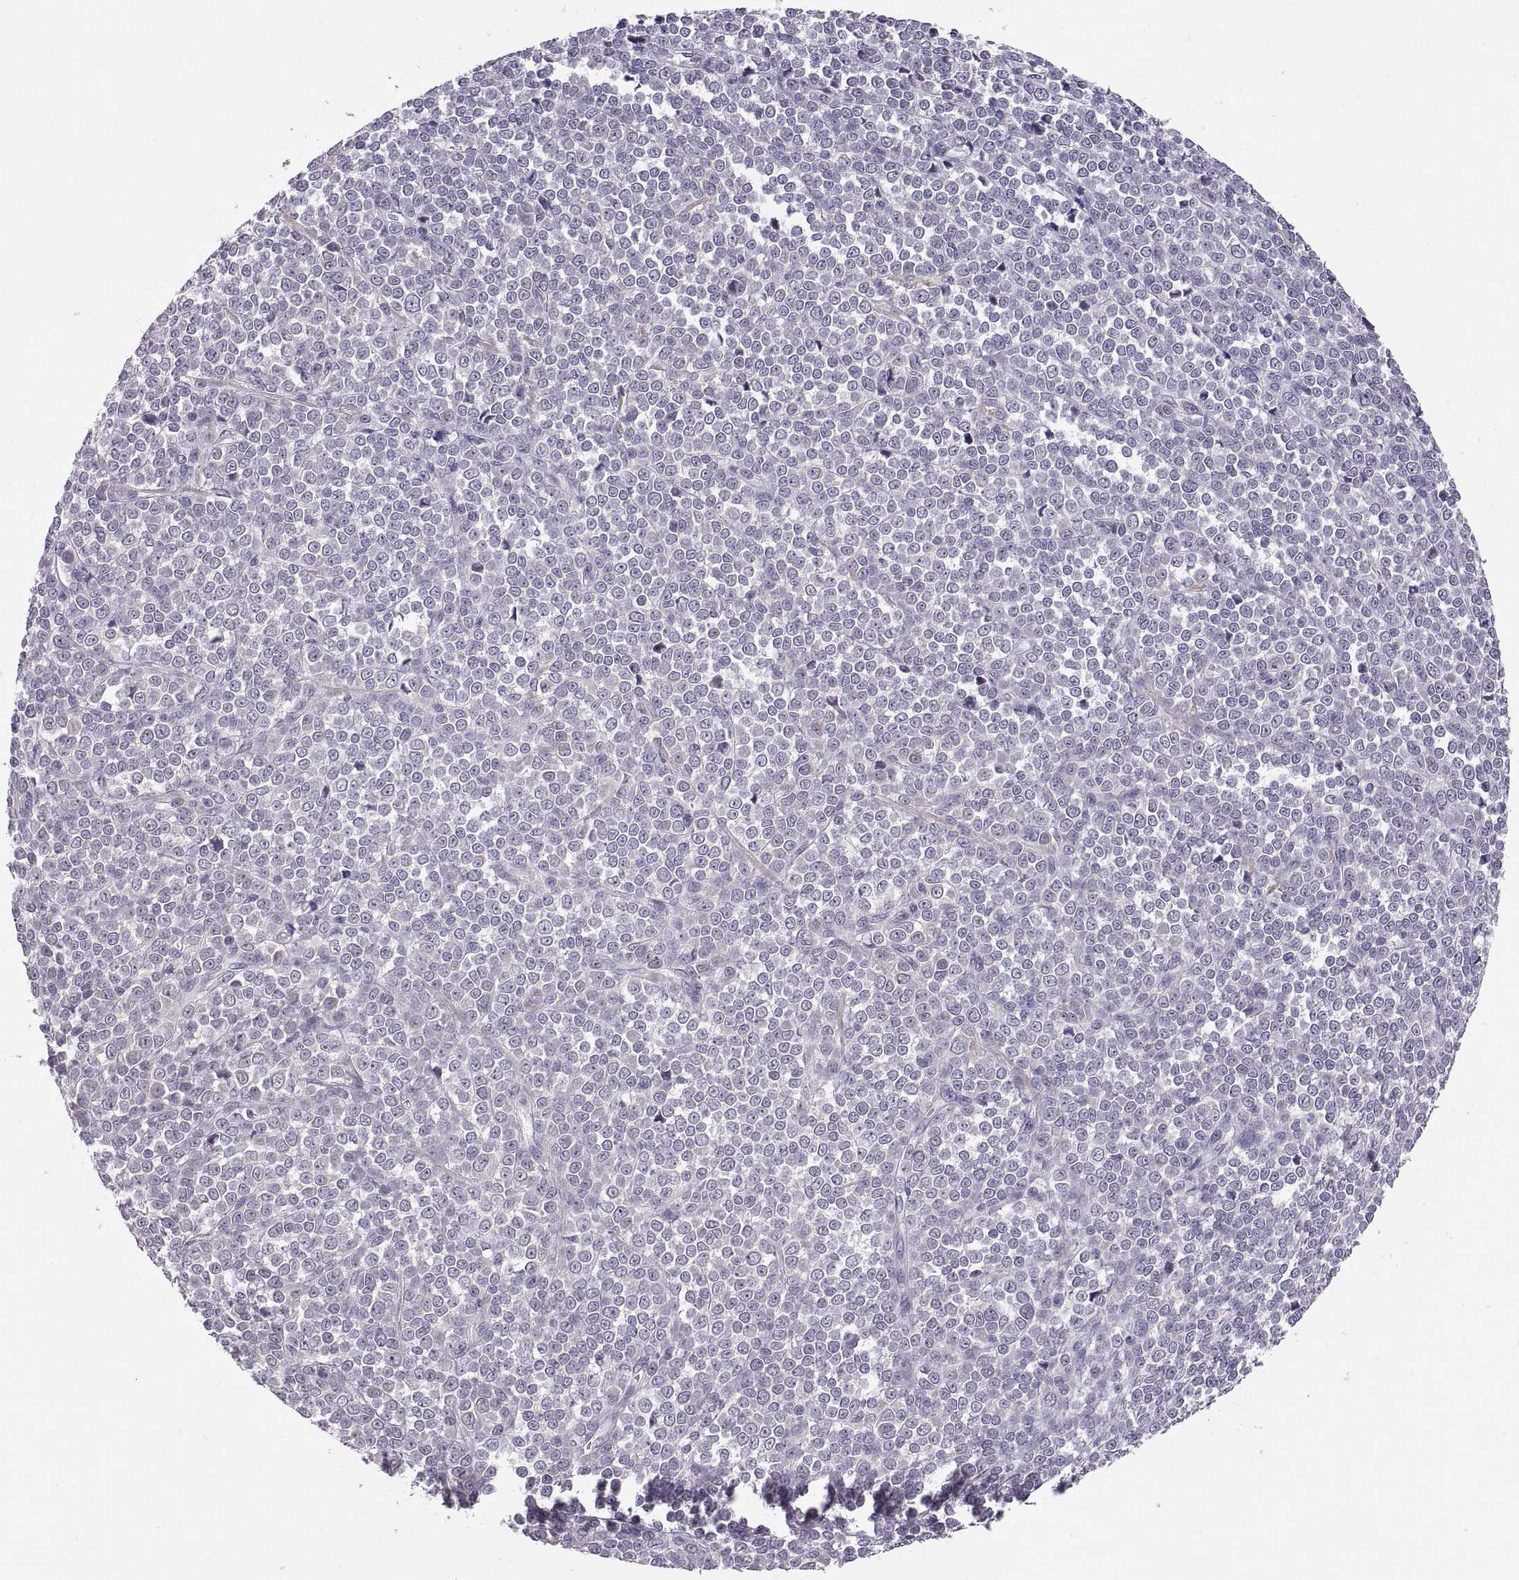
{"staining": {"intensity": "negative", "quantity": "none", "location": "none"}, "tissue": "melanoma", "cell_type": "Tumor cells", "image_type": "cancer", "snomed": [{"axis": "morphology", "description": "Malignant melanoma, NOS"}, {"axis": "topography", "description": "Skin"}], "caption": "Tumor cells are negative for brown protein staining in melanoma. Brightfield microscopy of immunohistochemistry (IHC) stained with DAB (3,3'-diaminobenzidine) (brown) and hematoxylin (blue), captured at high magnification.", "gene": "ADH6", "patient": {"sex": "female", "age": 95}}